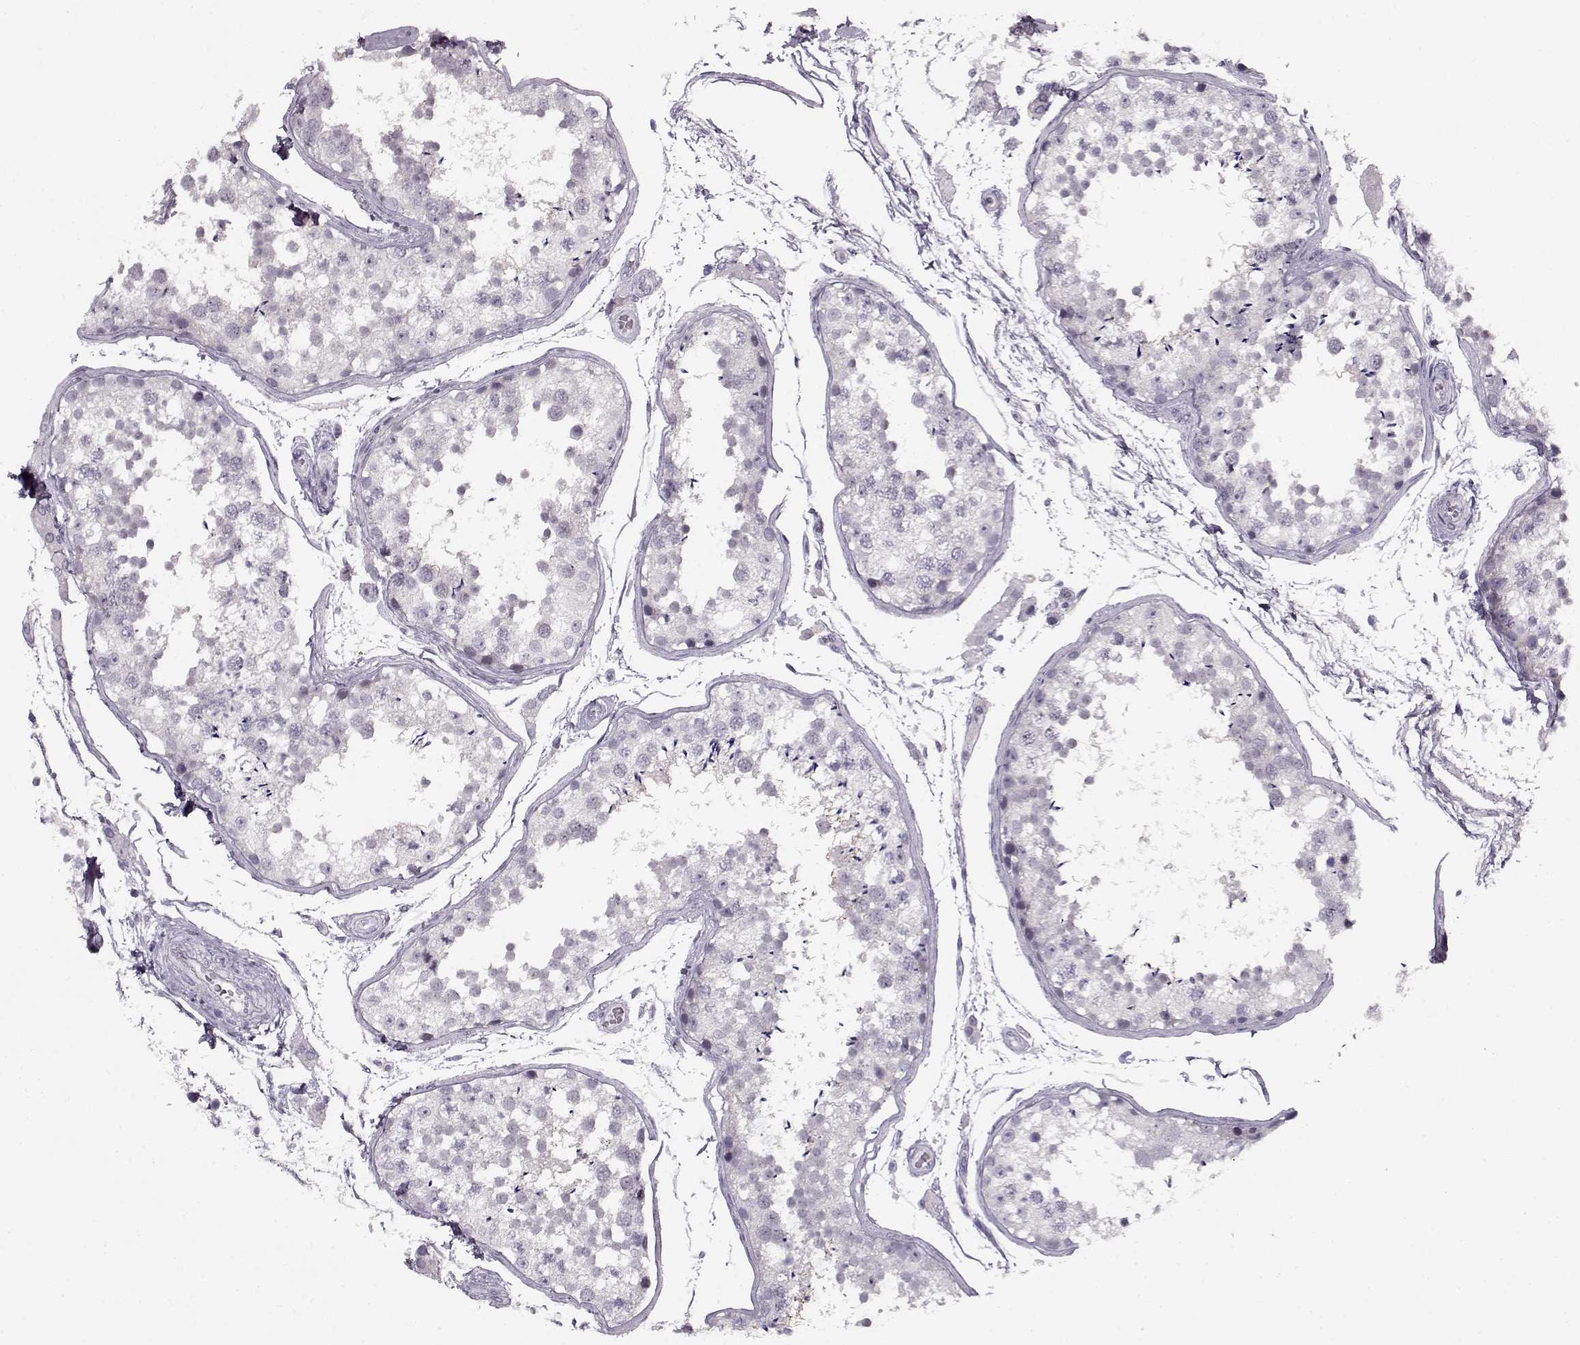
{"staining": {"intensity": "negative", "quantity": "none", "location": "none"}, "tissue": "testis", "cell_type": "Cells in seminiferous ducts", "image_type": "normal", "snomed": [{"axis": "morphology", "description": "Normal tissue, NOS"}, {"axis": "topography", "description": "Testis"}], "caption": "A high-resolution photomicrograph shows immunohistochemistry staining of unremarkable testis, which displays no significant staining in cells in seminiferous ducts. (DAB (3,3'-diaminobenzidine) immunohistochemistry visualized using brightfield microscopy, high magnification).", "gene": "RP1L1", "patient": {"sex": "male", "age": 29}}